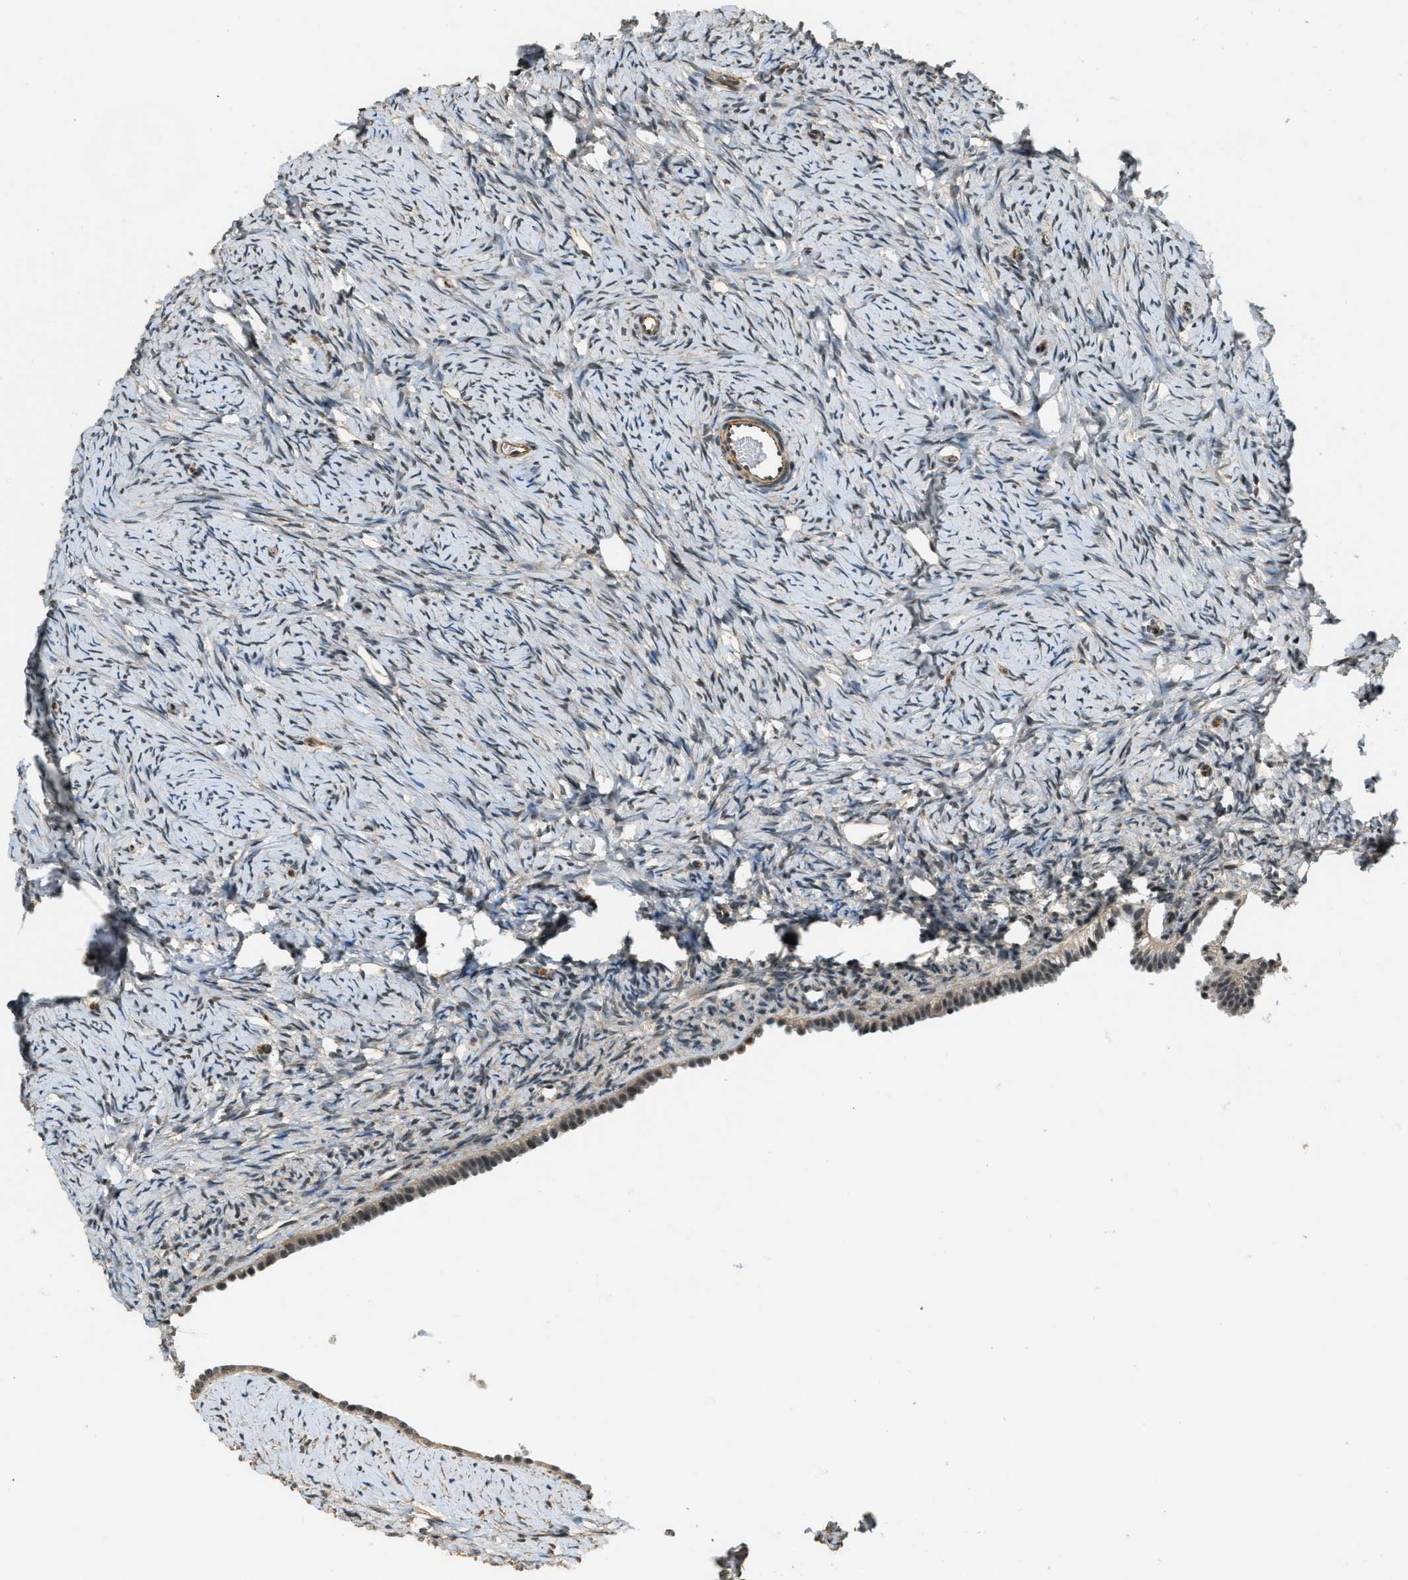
{"staining": {"intensity": "negative", "quantity": "none", "location": "none"}, "tissue": "ovary", "cell_type": "Ovarian stroma cells", "image_type": "normal", "snomed": [{"axis": "morphology", "description": "Normal tissue, NOS"}, {"axis": "topography", "description": "Ovary"}], "caption": "Immunohistochemistry image of benign ovary: human ovary stained with DAB (3,3'-diaminobenzidine) shows no significant protein positivity in ovarian stroma cells.", "gene": "MED21", "patient": {"sex": "female", "age": 33}}